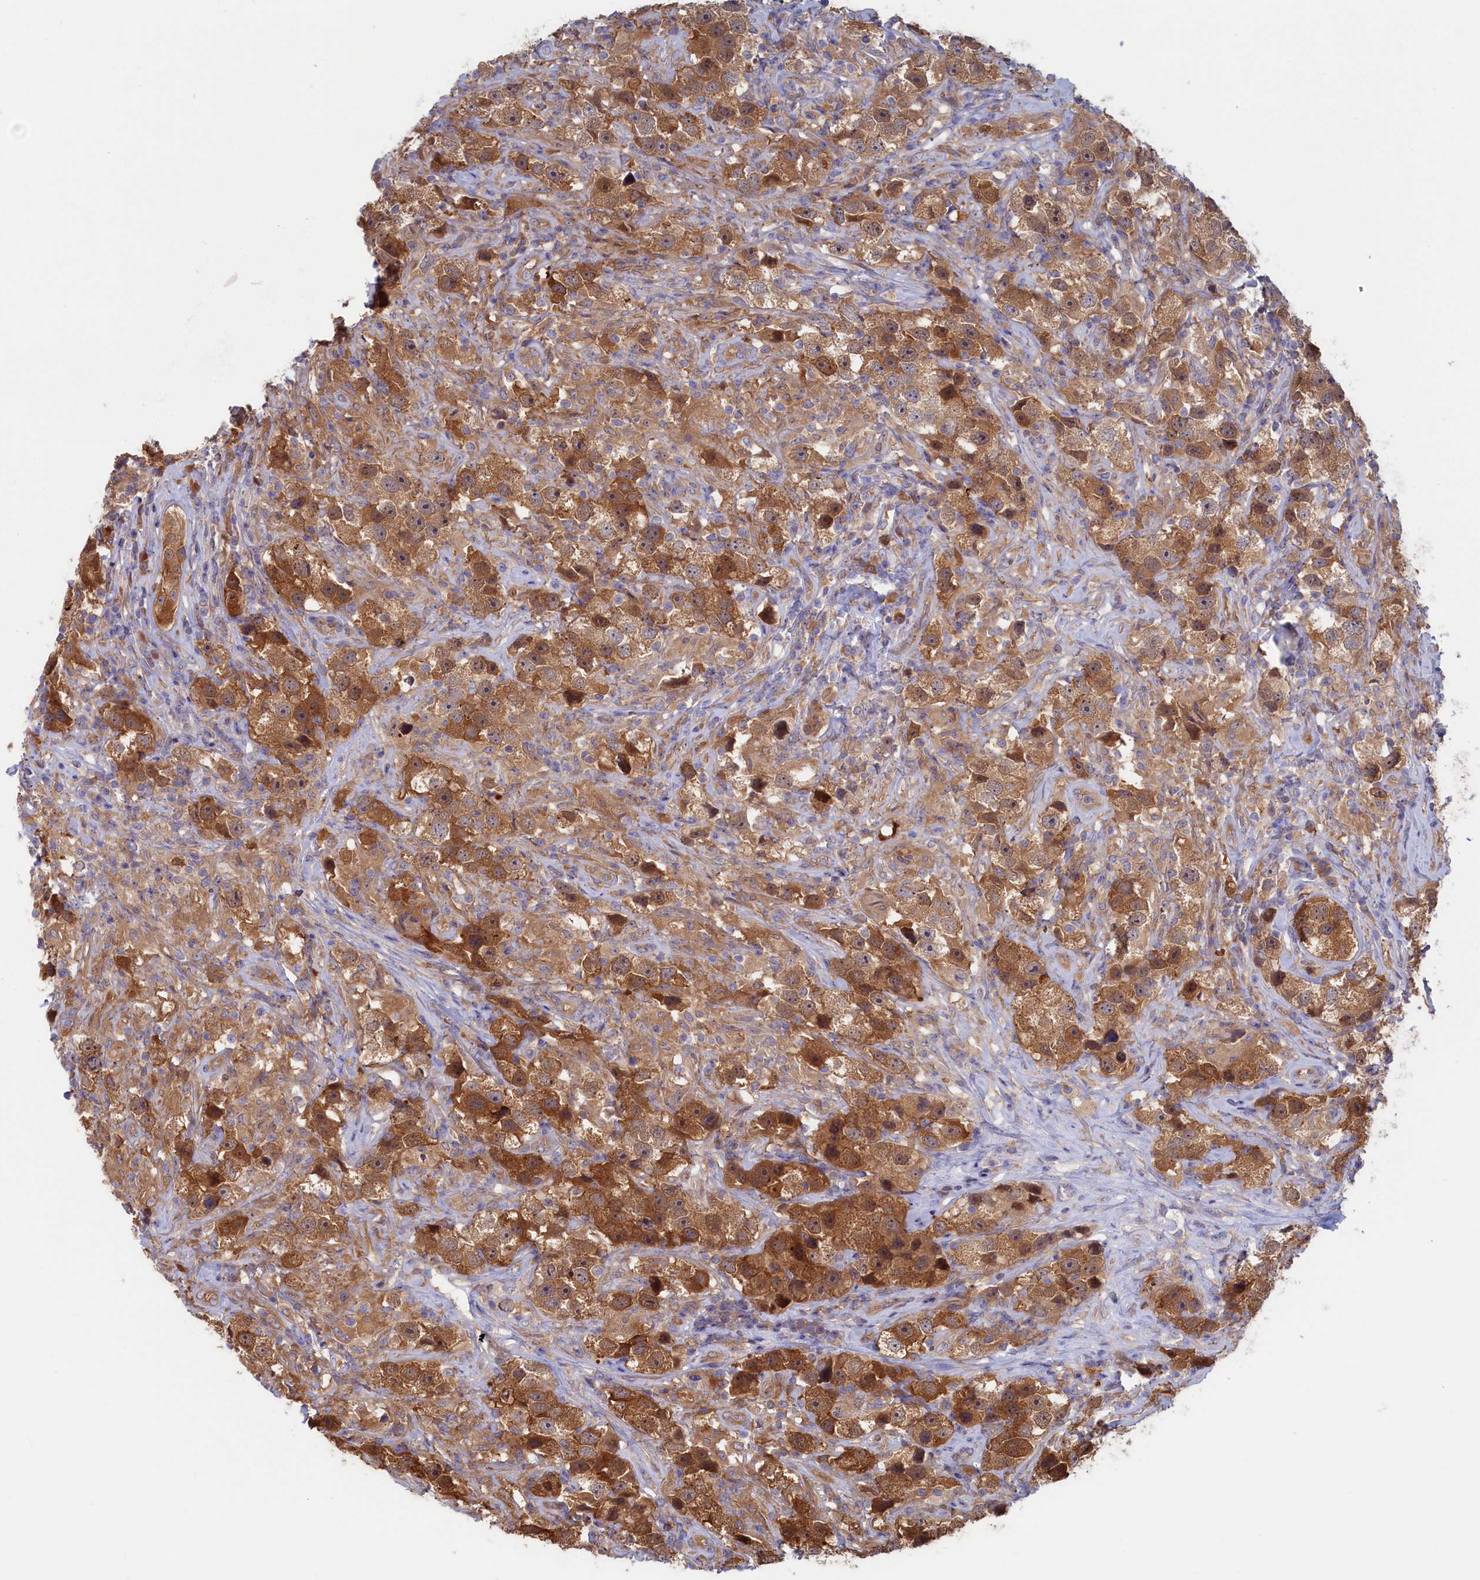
{"staining": {"intensity": "moderate", "quantity": ">75%", "location": "cytoplasmic/membranous"}, "tissue": "testis cancer", "cell_type": "Tumor cells", "image_type": "cancer", "snomed": [{"axis": "morphology", "description": "Seminoma, NOS"}, {"axis": "topography", "description": "Testis"}], "caption": "Immunohistochemistry of human testis cancer shows medium levels of moderate cytoplasmic/membranous positivity in approximately >75% of tumor cells.", "gene": "SYNDIG1L", "patient": {"sex": "male", "age": 49}}